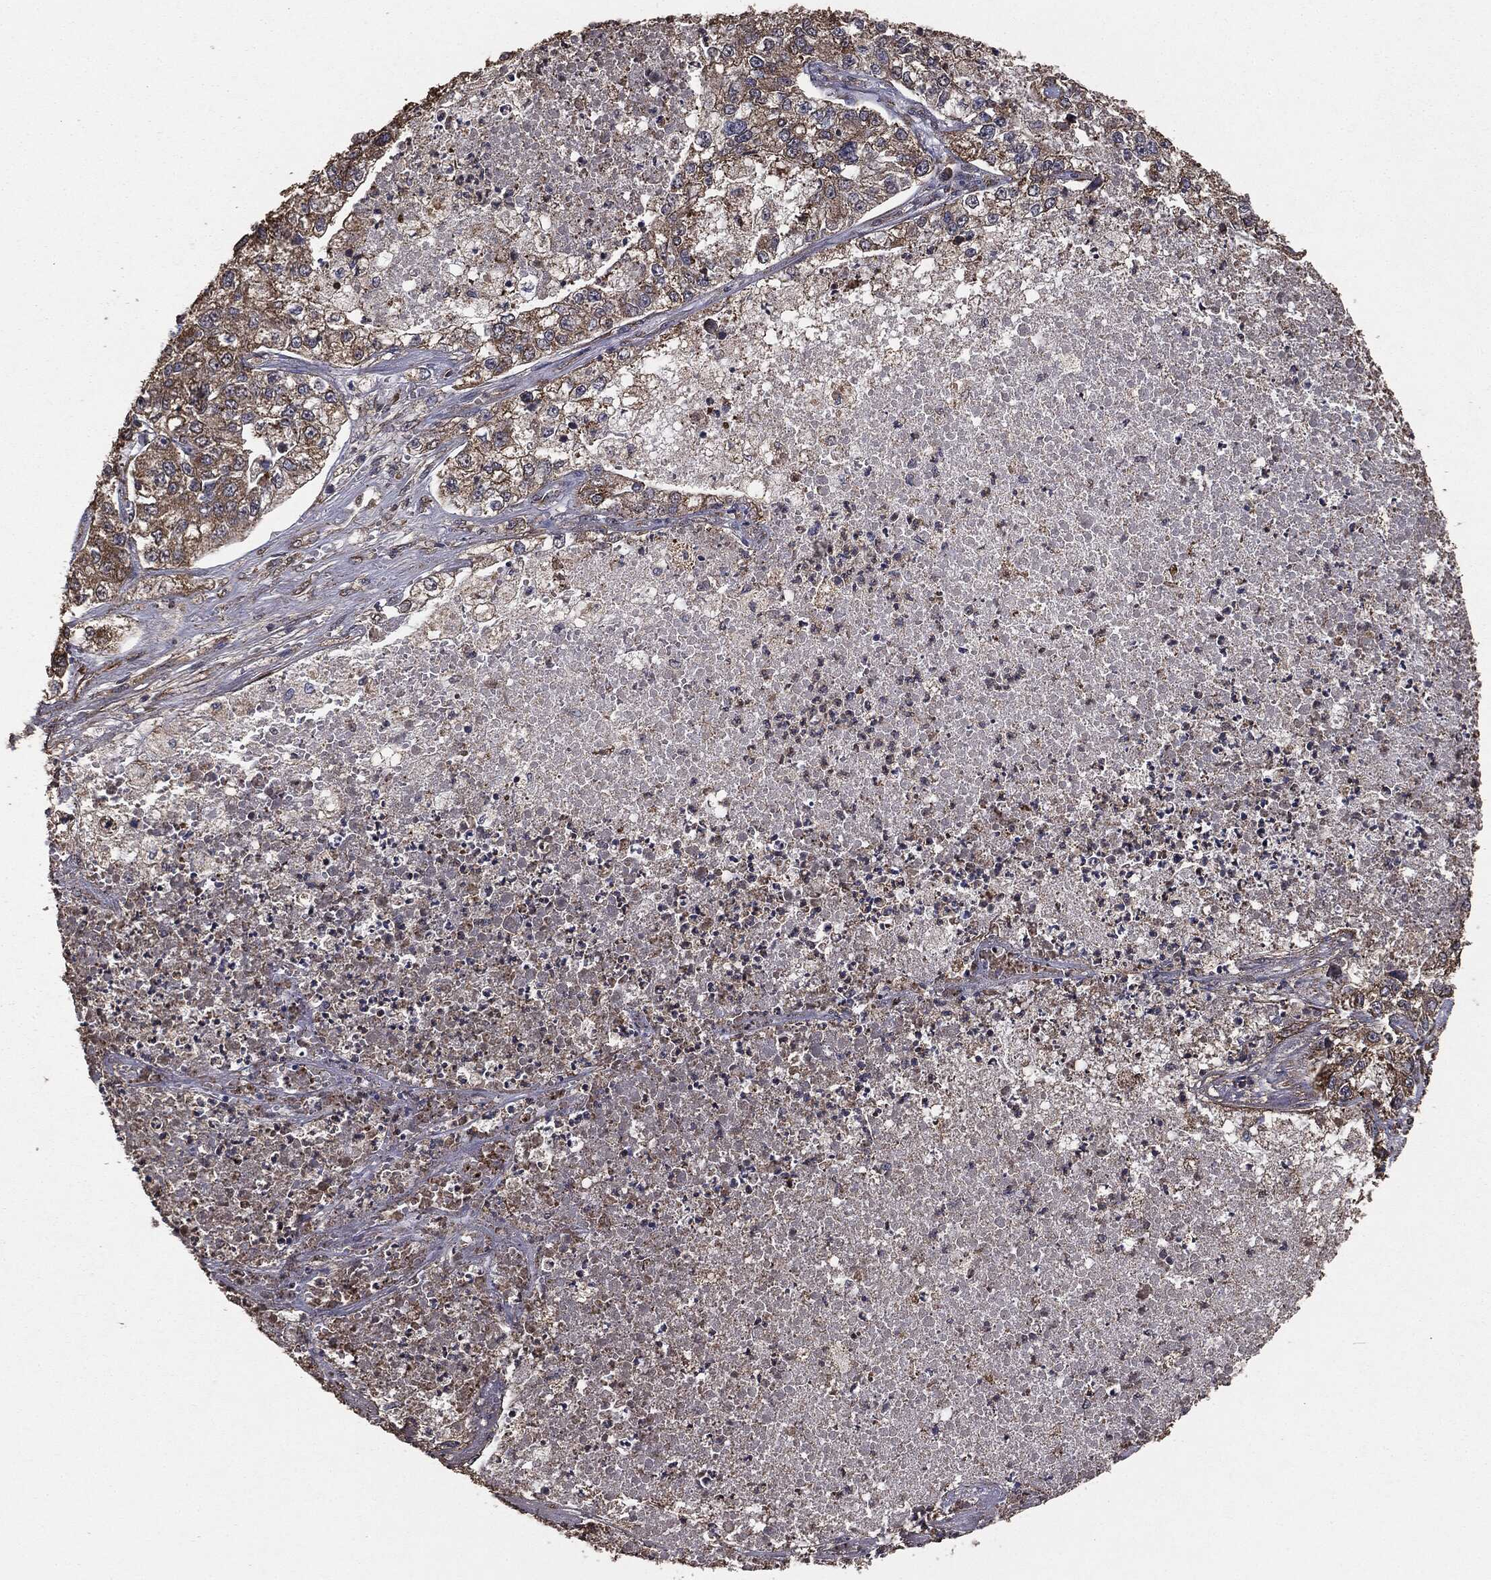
{"staining": {"intensity": "weak", "quantity": ">75%", "location": "cytoplasmic/membranous"}, "tissue": "lung cancer", "cell_type": "Tumor cells", "image_type": "cancer", "snomed": [{"axis": "morphology", "description": "Adenocarcinoma, NOS"}, {"axis": "topography", "description": "Lung"}], "caption": "The histopathology image reveals immunohistochemical staining of adenocarcinoma (lung). There is weak cytoplasmic/membranous staining is present in approximately >75% of tumor cells.", "gene": "MTOR", "patient": {"sex": "male", "age": 49}}